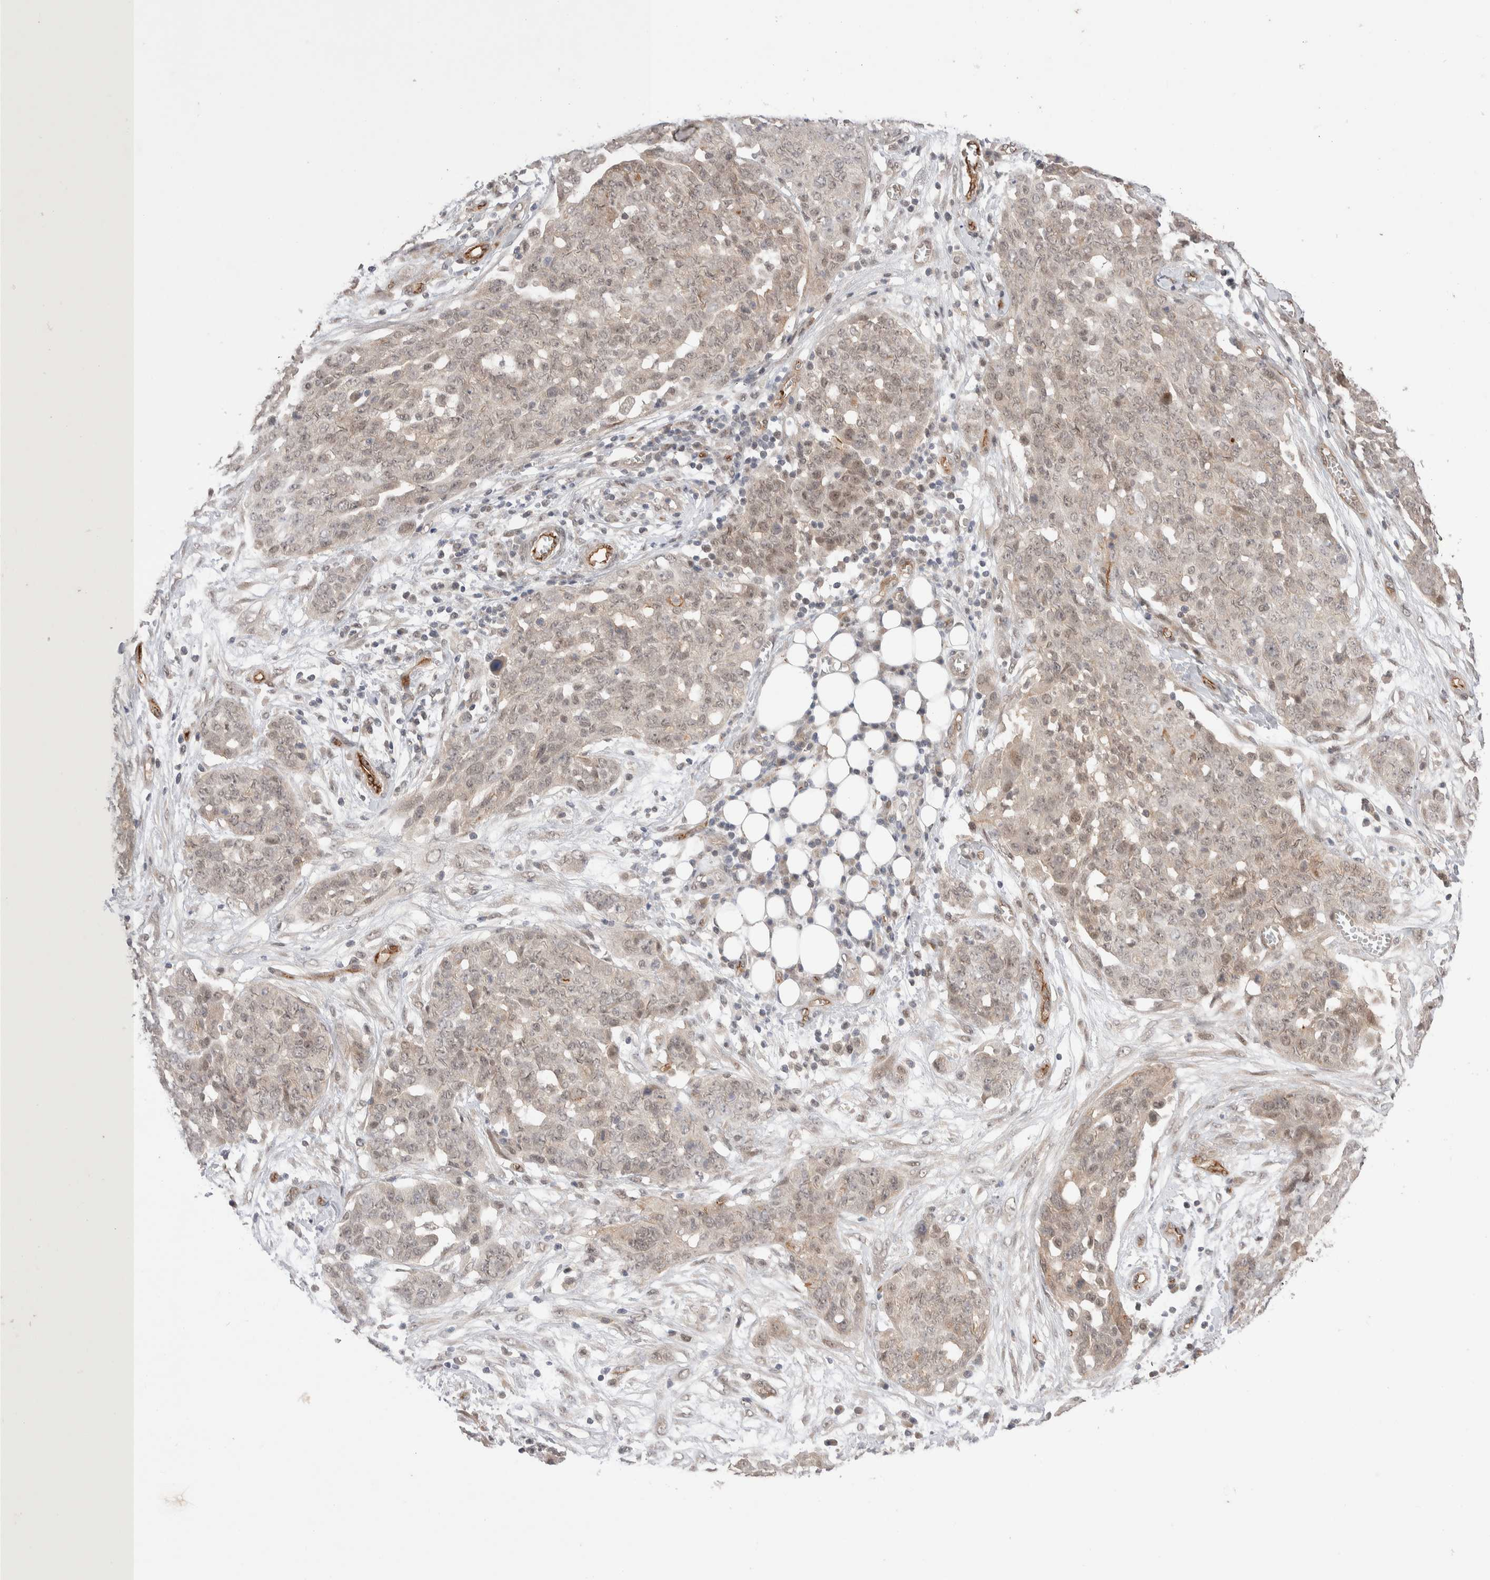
{"staining": {"intensity": "weak", "quantity": "25%-75%", "location": "cytoplasmic/membranous,nuclear"}, "tissue": "ovarian cancer", "cell_type": "Tumor cells", "image_type": "cancer", "snomed": [{"axis": "morphology", "description": "Cystadenocarcinoma, serous, NOS"}, {"axis": "topography", "description": "Soft tissue"}, {"axis": "topography", "description": "Ovary"}], "caption": "This photomicrograph exhibits ovarian cancer (serous cystadenocarcinoma) stained with IHC to label a protein in brown. The cytoplasmic/membranous and nuclear of tumor cells show weak positivity for the protein. Nuclei are counter-stained blue.", "gene": "ZNF704", "patient": {"sex": "female", "age": 57}}